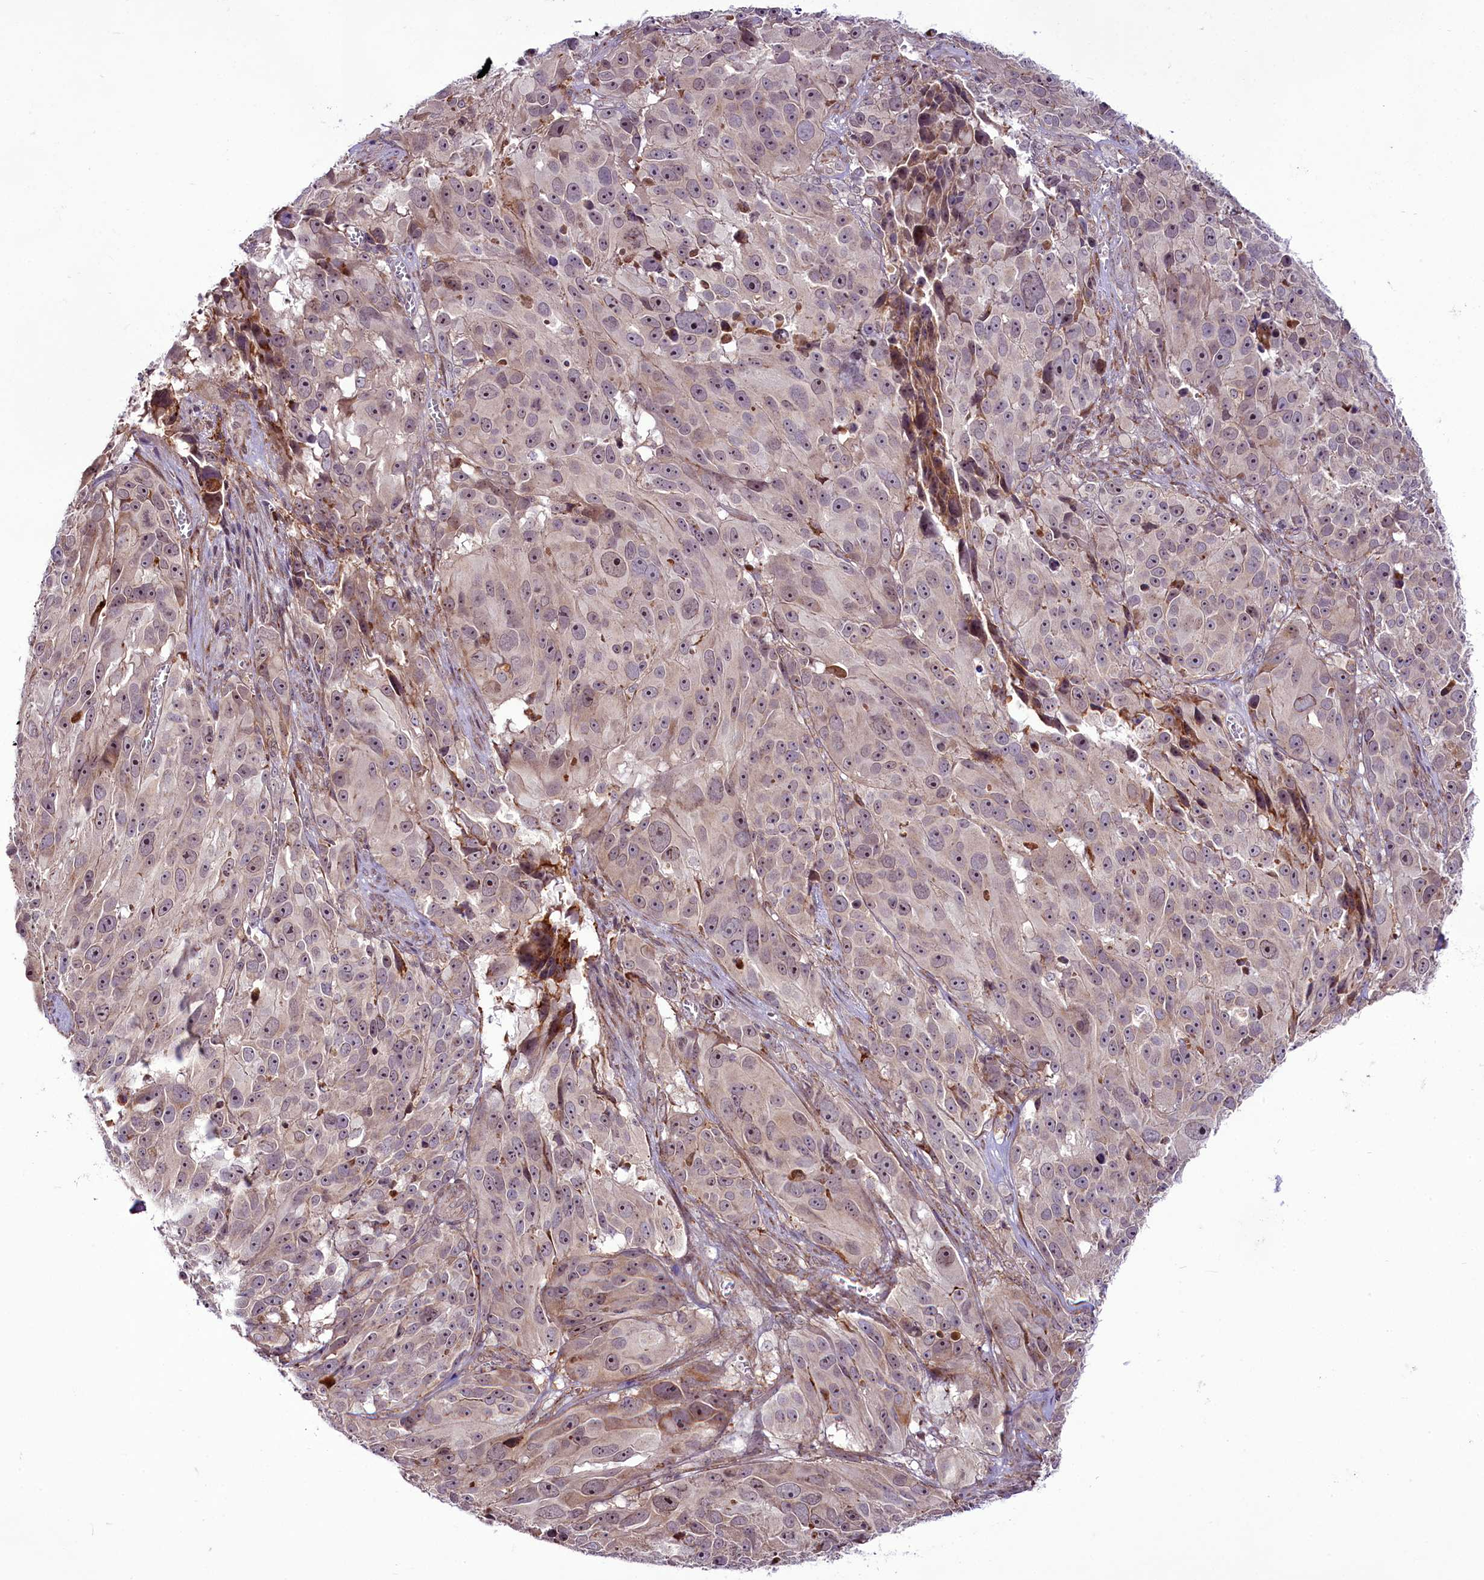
{"staining": {"intensity": "weak", "quantity": ">75%", "location": "nuclear"}, "tissue": "melanoma", "cell_type": "Tumor cells", "image_type": "cancer", "snomed": [{"axis": "morphology", "description": "Malignant melanoma, NOS"}, {"axis": "topography", "description": "Skin"}], "caption": "Melanoma was stained to show a protein in brown. There is low levels of weak nuclear expression in about >75% of tumor cells. (brown staining indicates protein expression, while blue staining denotes nuclei).", "gene": "RSBN1", "patient": {"sex": "male", "age": 84}}